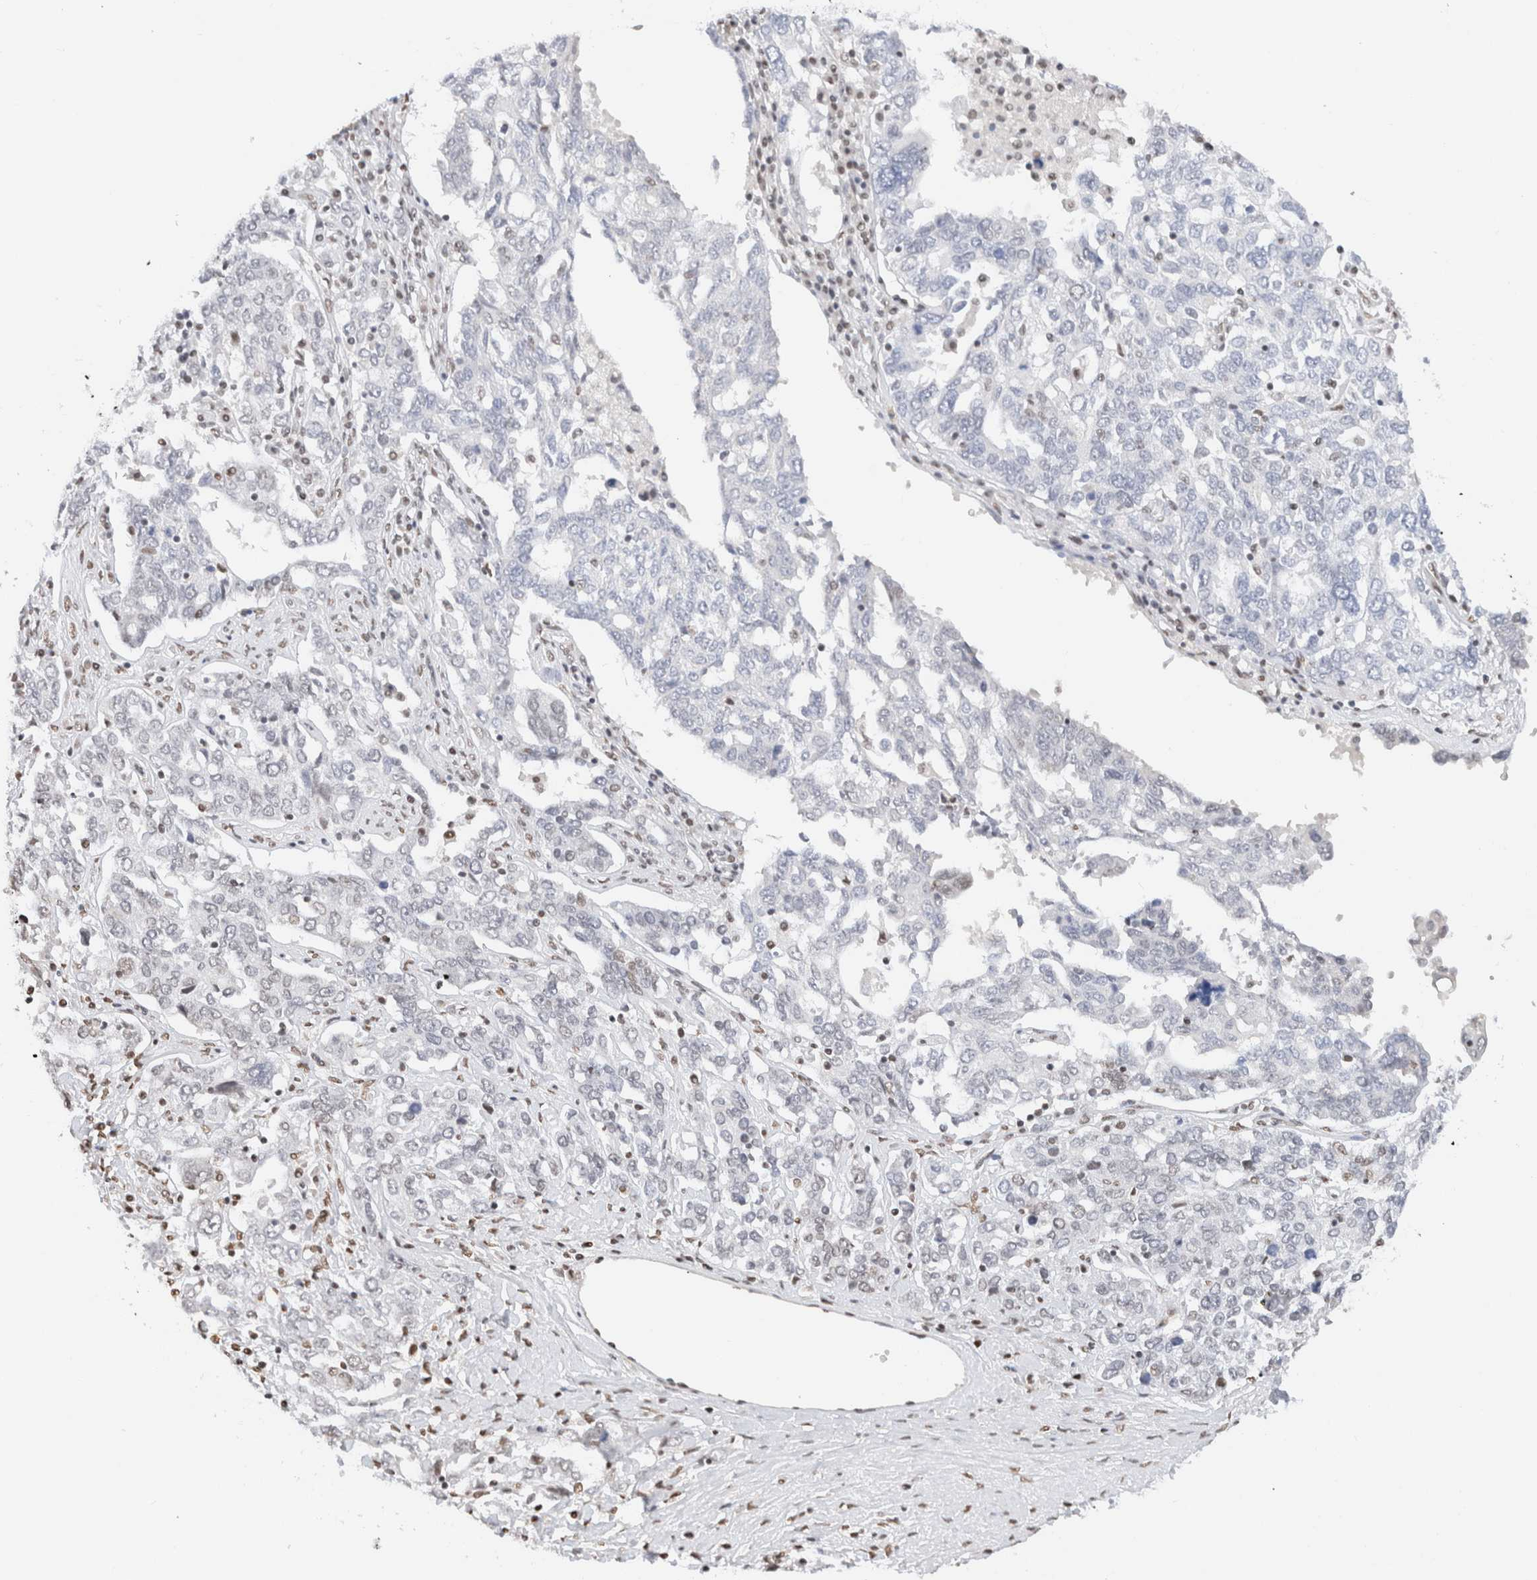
{"staining": {"intensity": "negative", "quantity": "none", "location": "none"}, "tissue": "ovarian cancer", "cell_type": "Tumor cells", "image_type": "cancer", "snomed": [{"axis": "morphology", "description": "Carcinoma, endometroid"}, {"axis": "topography", "description": "Ovary"}], "caption": "Immunohistochemistry (IHC) of ovarian cancer (endometroid carcinoma) reveals no expression in tumor cells.", "gene": "SUPT3H", "patient": {"sex": "female", "age": 62}}